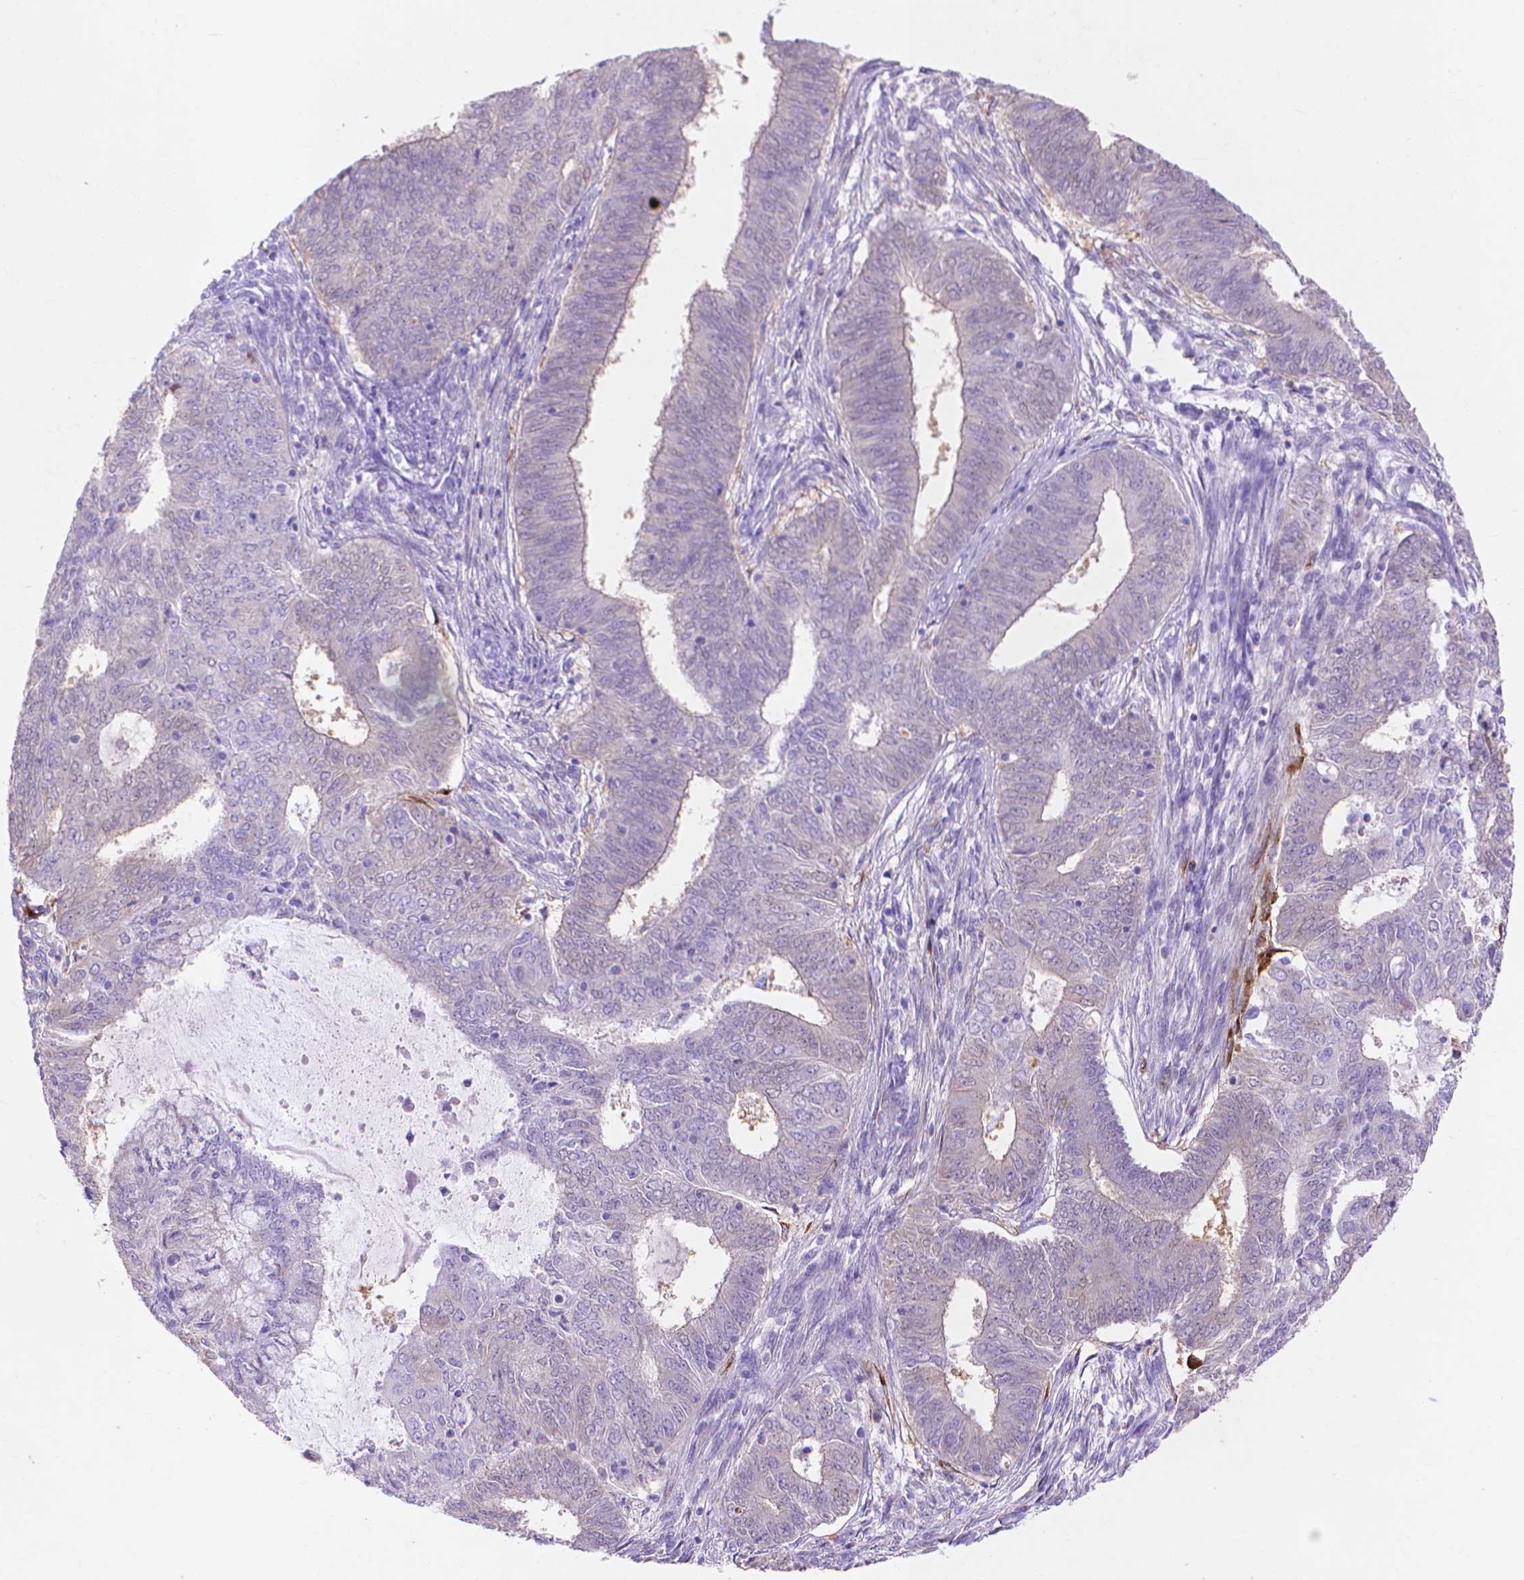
{"staining": {"intensity": "negative", "quantity": "none", "location": "none"}, "tissue": "endometrial cancer", "cell_type": "Tumor cells", "image_type": "cancer", "snomed": [{"axis": "morphology", "description": "Adenocarcinoma, NOS"}, {"axis": "topography", "description": "Endometrium"}], "caption": "A histopathology image of endometrial cancer (adenocarcinoma) stained for a protein reveals no brown staining in tumor cells.", "gene": "MMP11", "patient": {"sex": "female", "age": 62}}